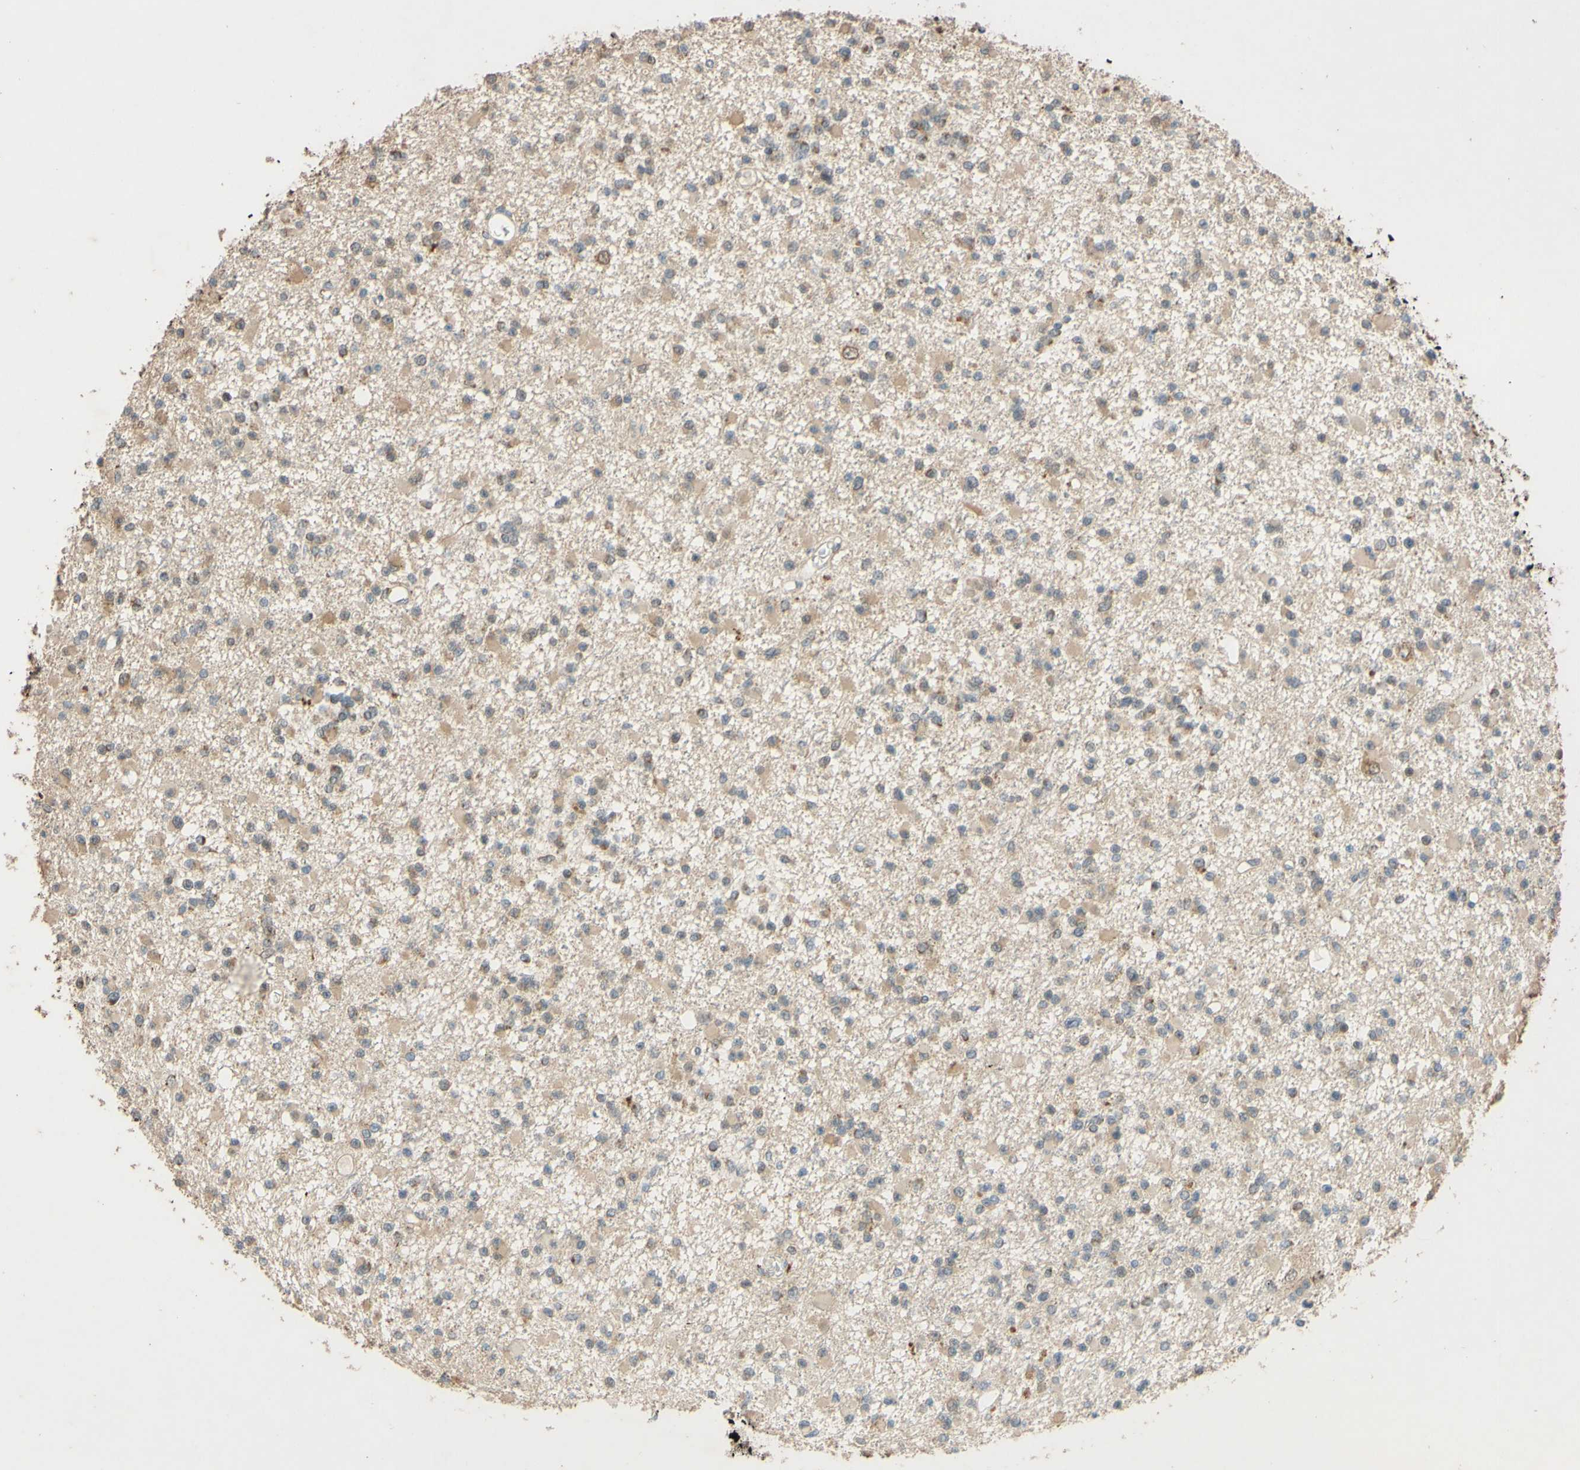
{"staining": {"intensity": "weak", "quantity": ">75%", "location": "cytoplasmic/membranous"}, "tissue": "glioma", "cell_type": "Tumor cells", "image_type": "cancer", "snomed": [{"axis": "morphology", "description": "Glioma, malignant, Low grade"}, {"axis": "topography", "description": "Brain"}], "caption": "Immunohistochemical staining of human malignant glioma (low-grade) shows weak cytoplasmic/membranous protein expression in about >75% of tumor cells.", "gene": "GATA1", "patient": {"sex": "female", "age": 22}}